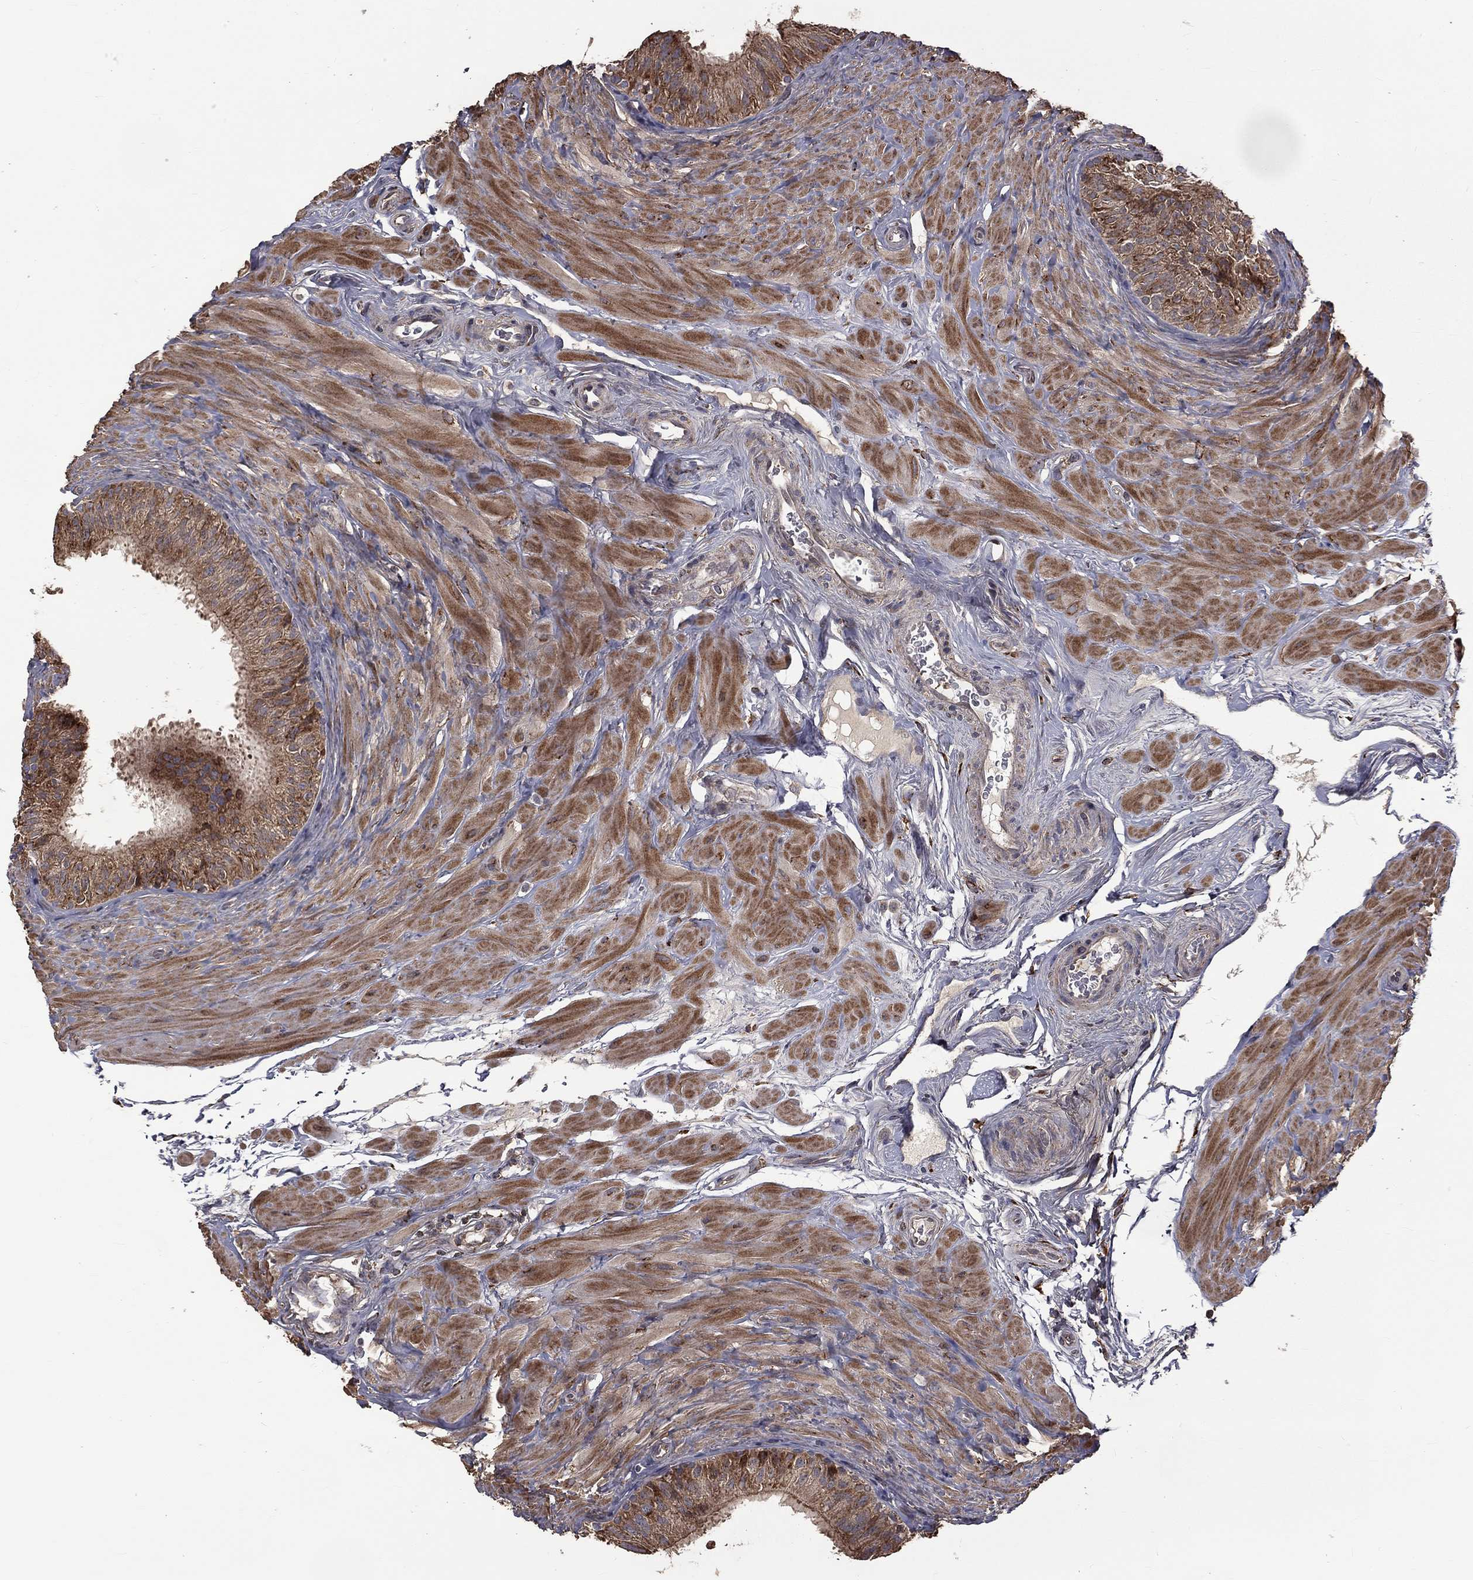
{"staining": {"intensity": "moderate", "quantity": ">75%", "location": "cytoplasmic/membranous"}, "tissue": "epididymis", "cell_type": "Glandular cells", "image_type": "normal", "snomed": [{"axis": "morphology", "description": "Normal tissue, NOS"}, {"axis": "topography", "description": "Epididymis"}], "caption": "Immunohistochemistry (IHC) (DAB) staining of unremarkable human epididymis shows moderate cytoplasmic/membranous protein positivity in approximately >75% of glandular cells.", "gene": "OLFML1", "patient": {"sex": "male", "age": 34}}